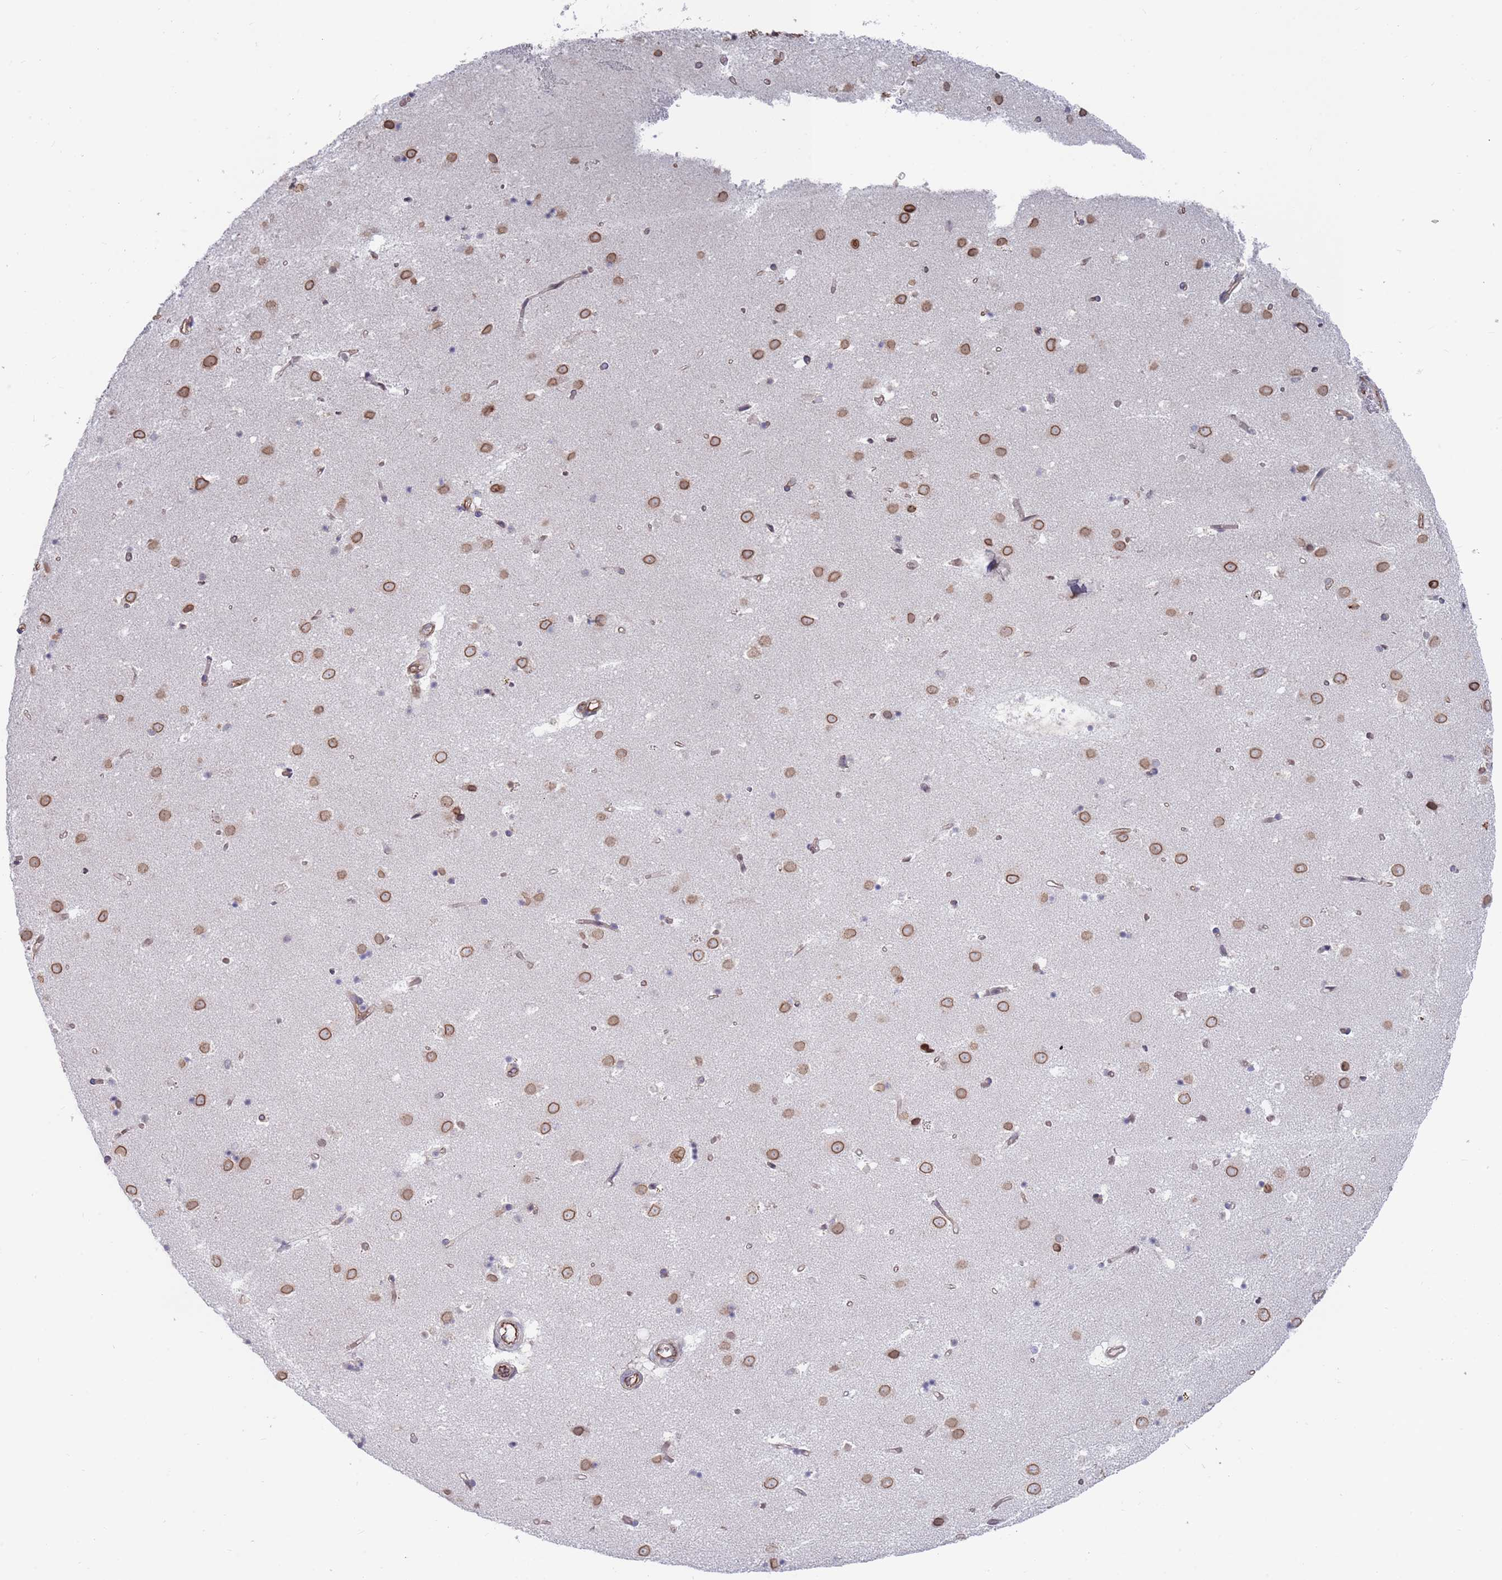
{"staining": {"intensity": "moderate", "quantity": "25%-75%", "location": "cytoplasmic/membranous,nuclear"}, "tissue": "caudate", "cell_type": "Glial cells", "image_type": "normal", "snomed": [{"axis": "morphology", "description": "Normal tissue, NOS"}, {"axis": "topography", "description": "Lateral ventricle wall"}], "caption": "IHC staining of unremarkable caudate, which demonstrates medium levels of moderate cytoplasmic/membranous,nuclear expression in about 25%-75% of glial cells indicating moderate cytoplasmic/membranous,nuclear protein staining. The staining was performed using DAB (brown) for protein detection and nuclei were counterstained in hematoxylin (blue).", "gene": "SLC1A6", "patient": {"sex": "male", "age": 58}}